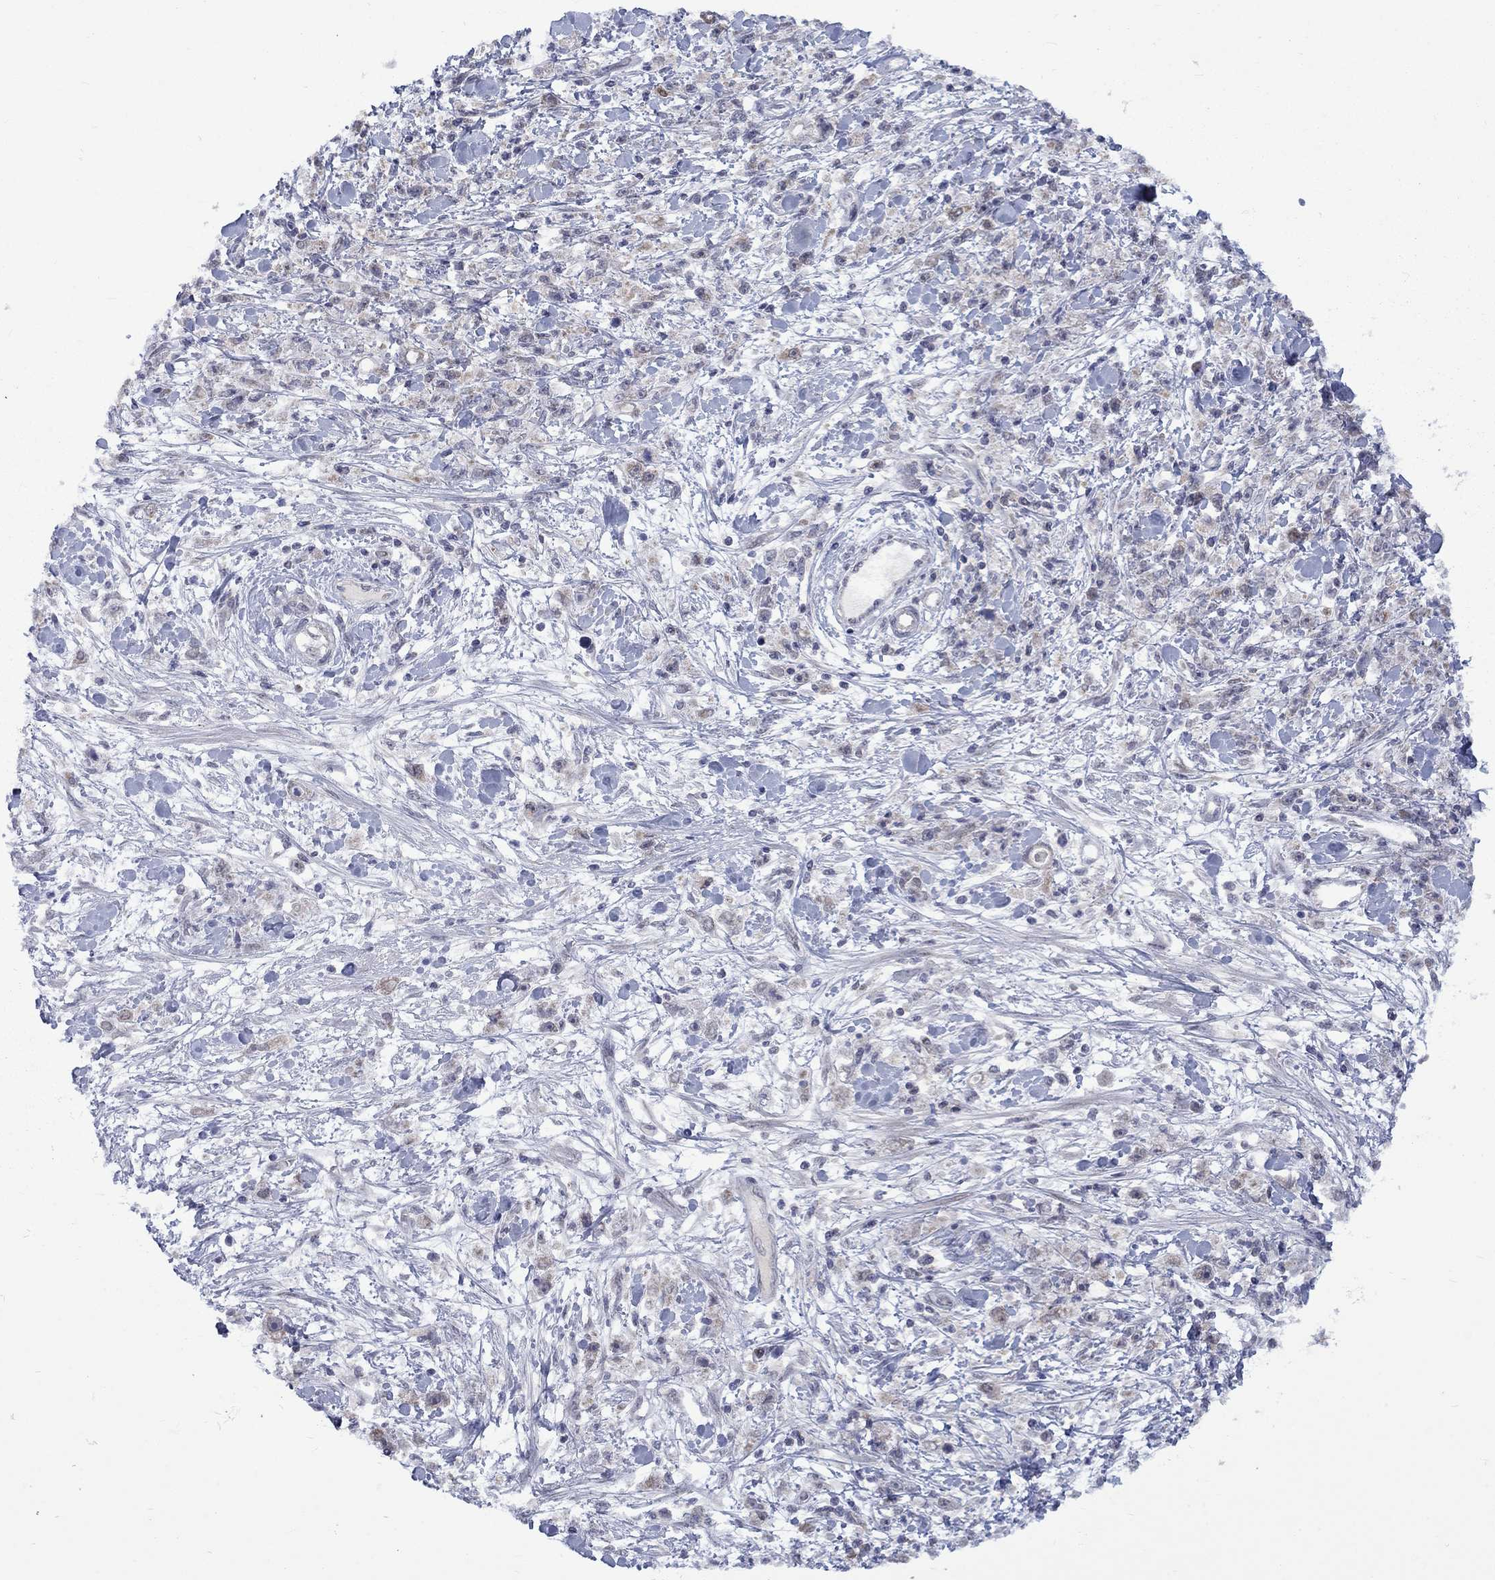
{"staining": {"intensity": "weak", "quantity": "<25%", "location": "cytoplasmic/membranous"}, "tissue": "stomach cancer", "cell_type": "Tumor cells", "image_type": "cancer", "snomed": [{"axis": "morphology", "description": "Adenocarcinoma, NOS"}, {"axis": "topography", "description": "Stomach"}], "caption": "Protein analysis of stomach cancer demonstrates no significant expression in tumor cells.", "gene": "KCNJ16", "patient": {"sex": "female", "age": 59}}